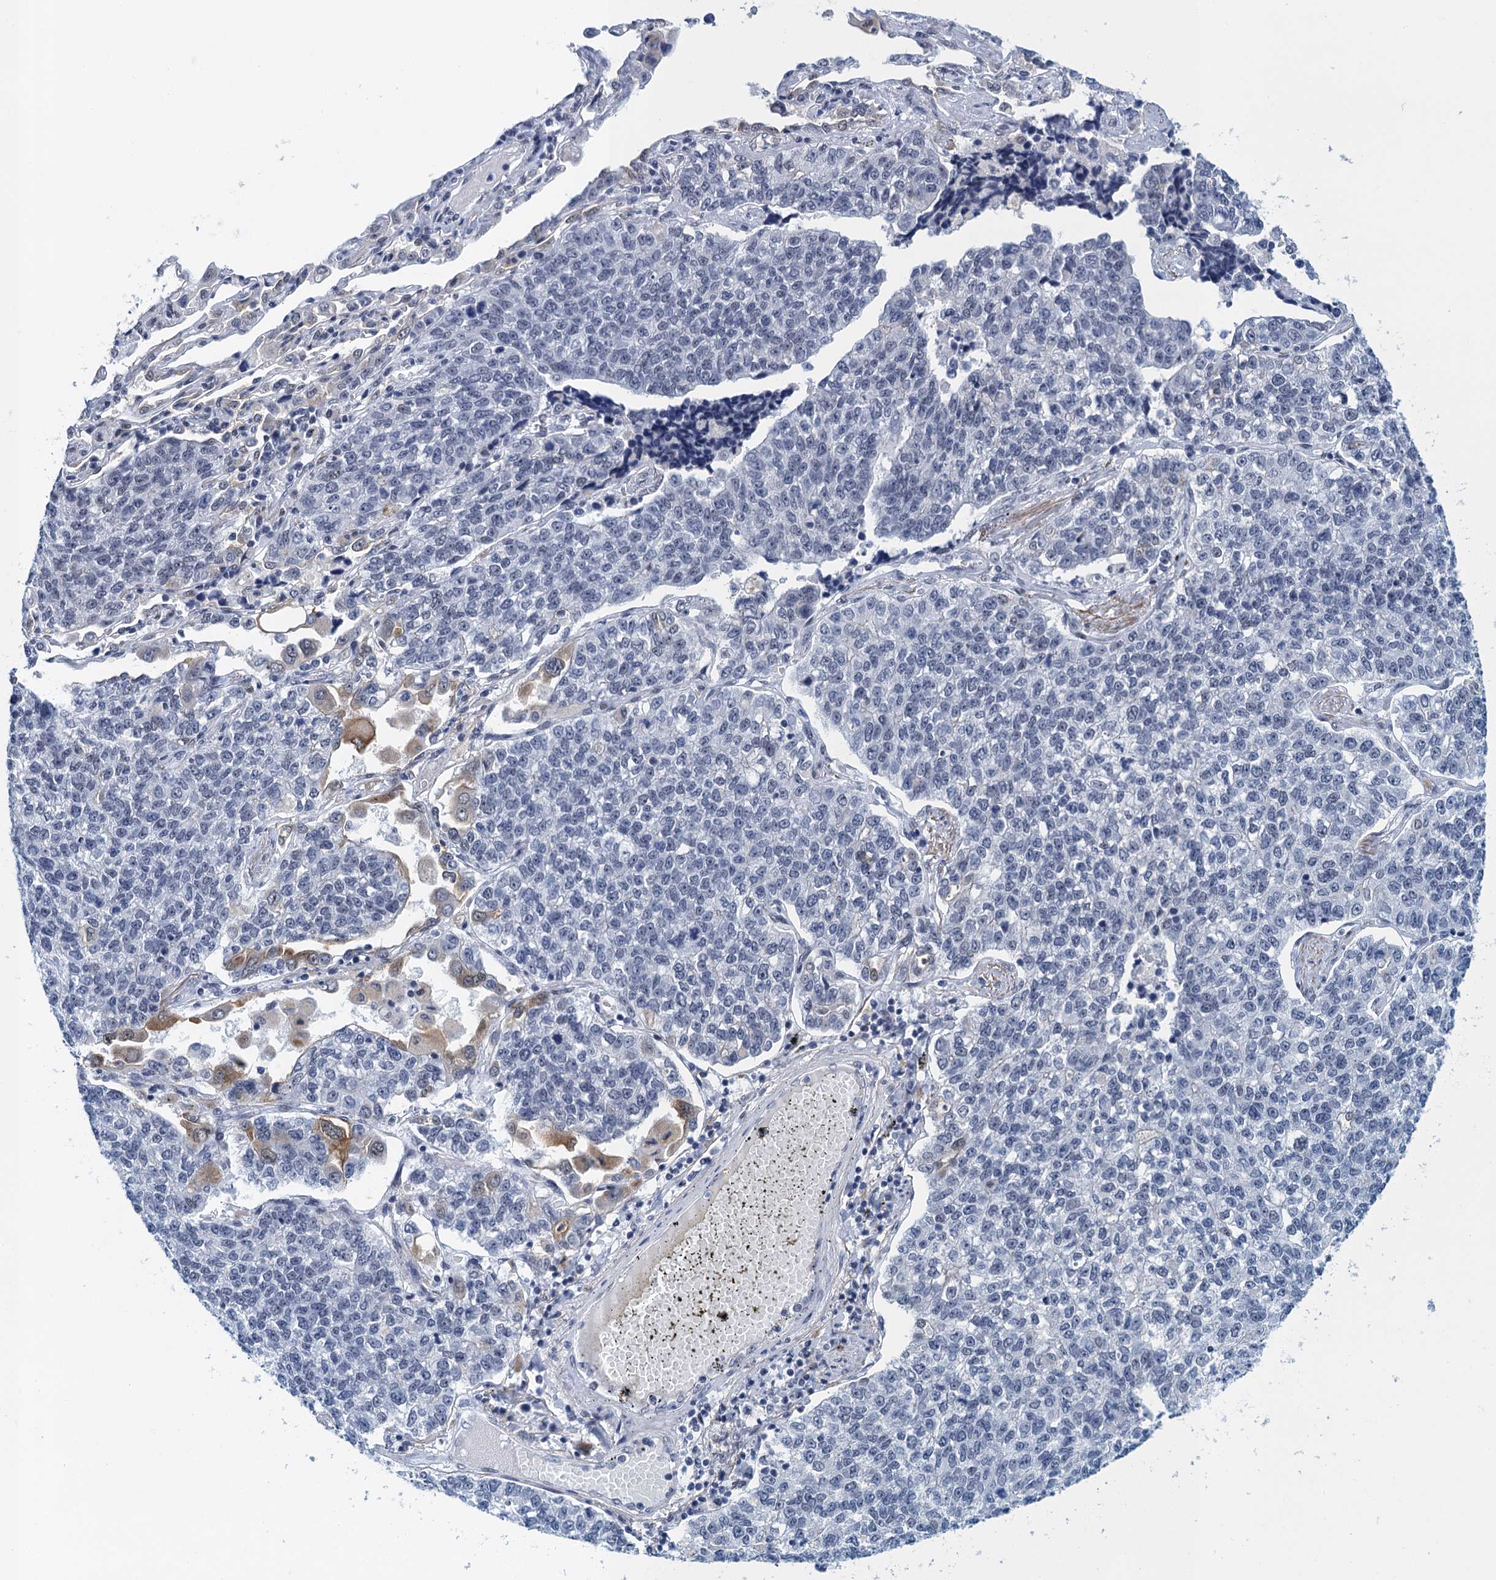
{"staining": {"intensity": "negative", "quantity": "none", "location": "none"}, "tissue": "lung cancer", "cell_type": "Tumor cells", "image_type": "cancer", "snomed": [{"axis": "morphology", "description": "Adenocarcinoma, NOS"}, {"axis": "topography", "description": "Lung"}], "caption": "Lung cancer (adenocarcinoma) stained for a protein using IHC reveals no positivity tumor cells.", "gene": "EPS8L1", "patient": {"sex": "male", "age": 49}}